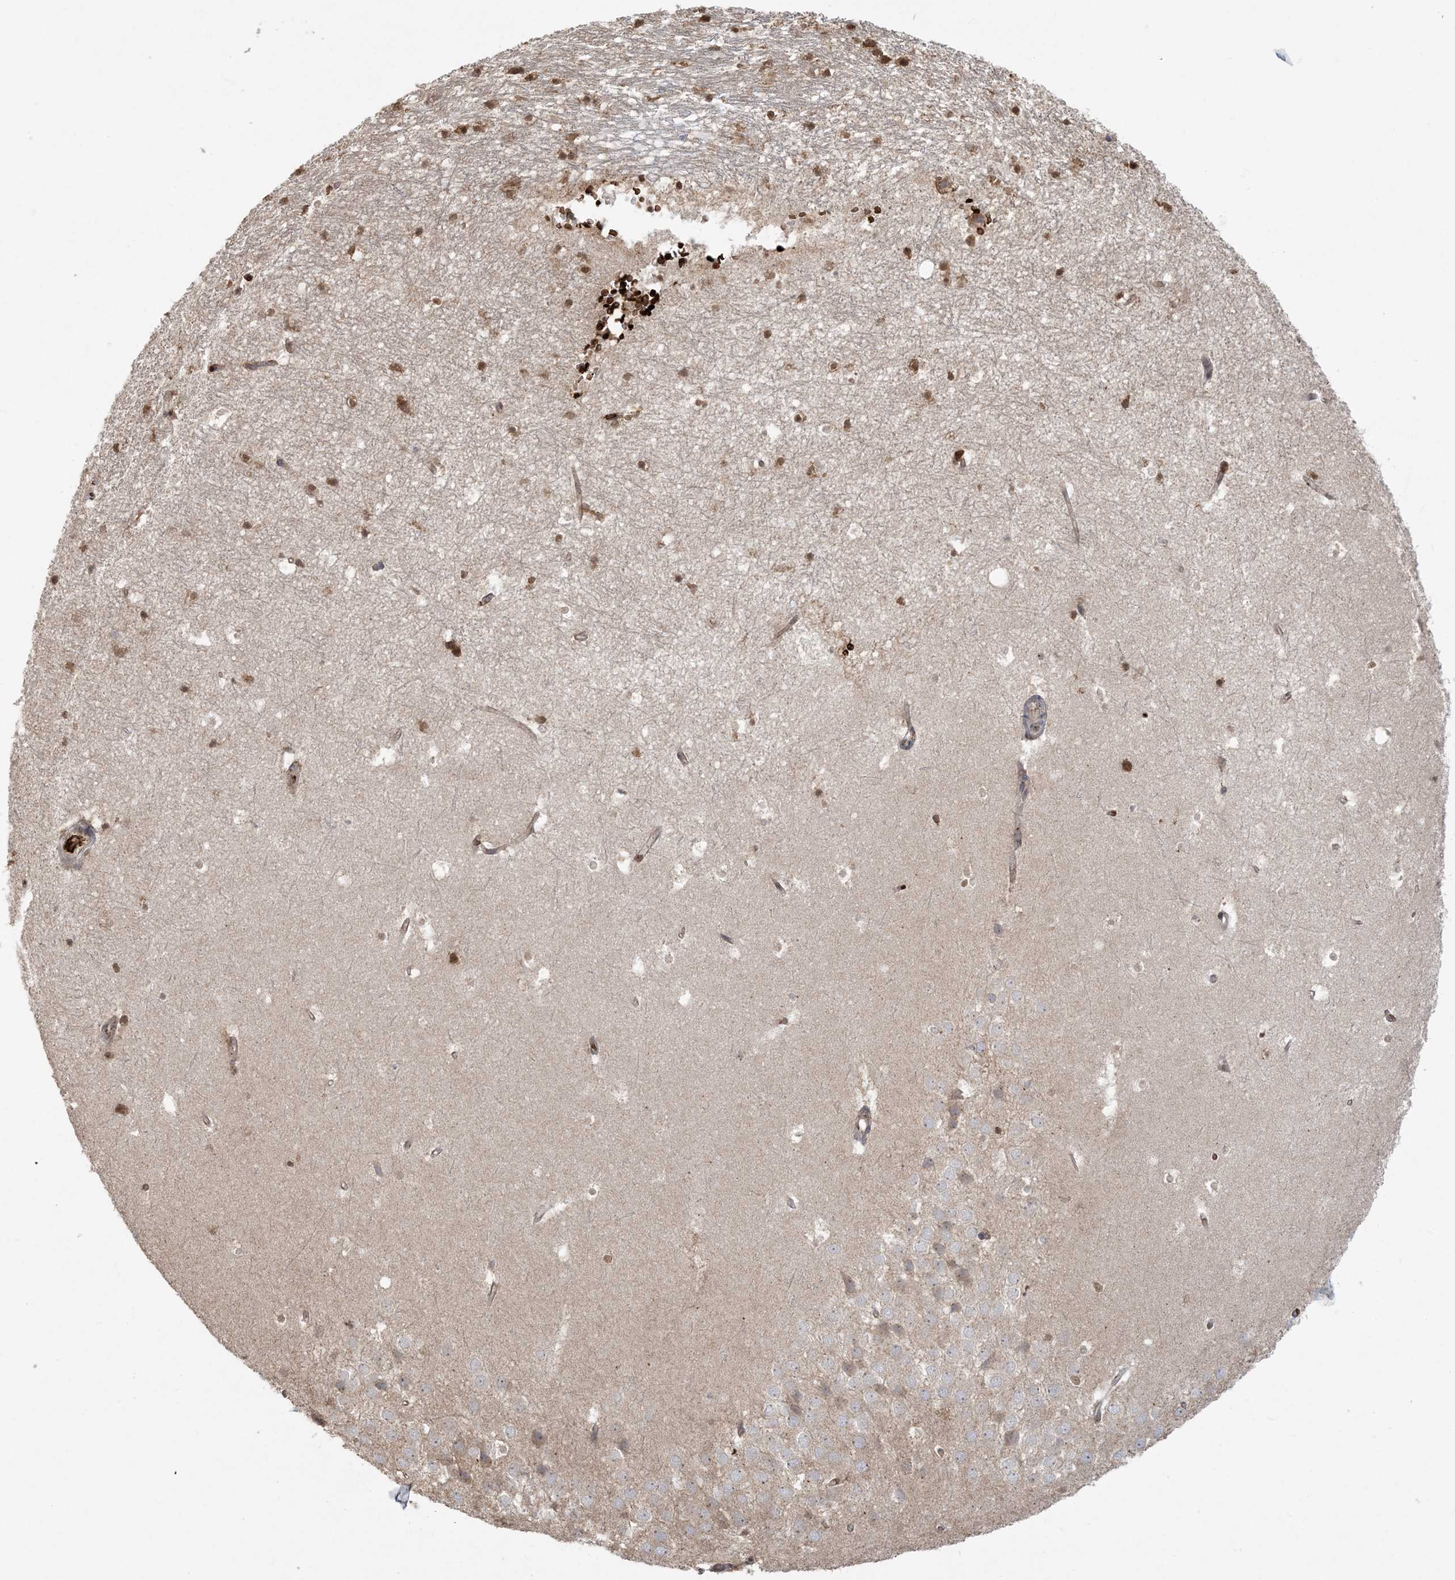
{"staining": {"intensity": "moderate", "quantity": "25%-75%", "location": "nuclear"}, "tissue": "hippocampus", "cell_type": "Glial cells", "image_type": "normal", "snomed": [{"axis": "morphology", "description": "Normal tissue, NOS"}, {"axis": "topography", "description": "Hippocampus"}], "caption": "A brown stain highlights moderate nuclear positivity of a protein in glial cells of normal human hippocampus. (Stains: DAB (3,3'-diaminobenzidine) in brown, nuclei in blue, Microscopy: brightfield microscopy at high magnification).", "gene": "ABCF3", "patient": {"sex": "female", "age": 52}}